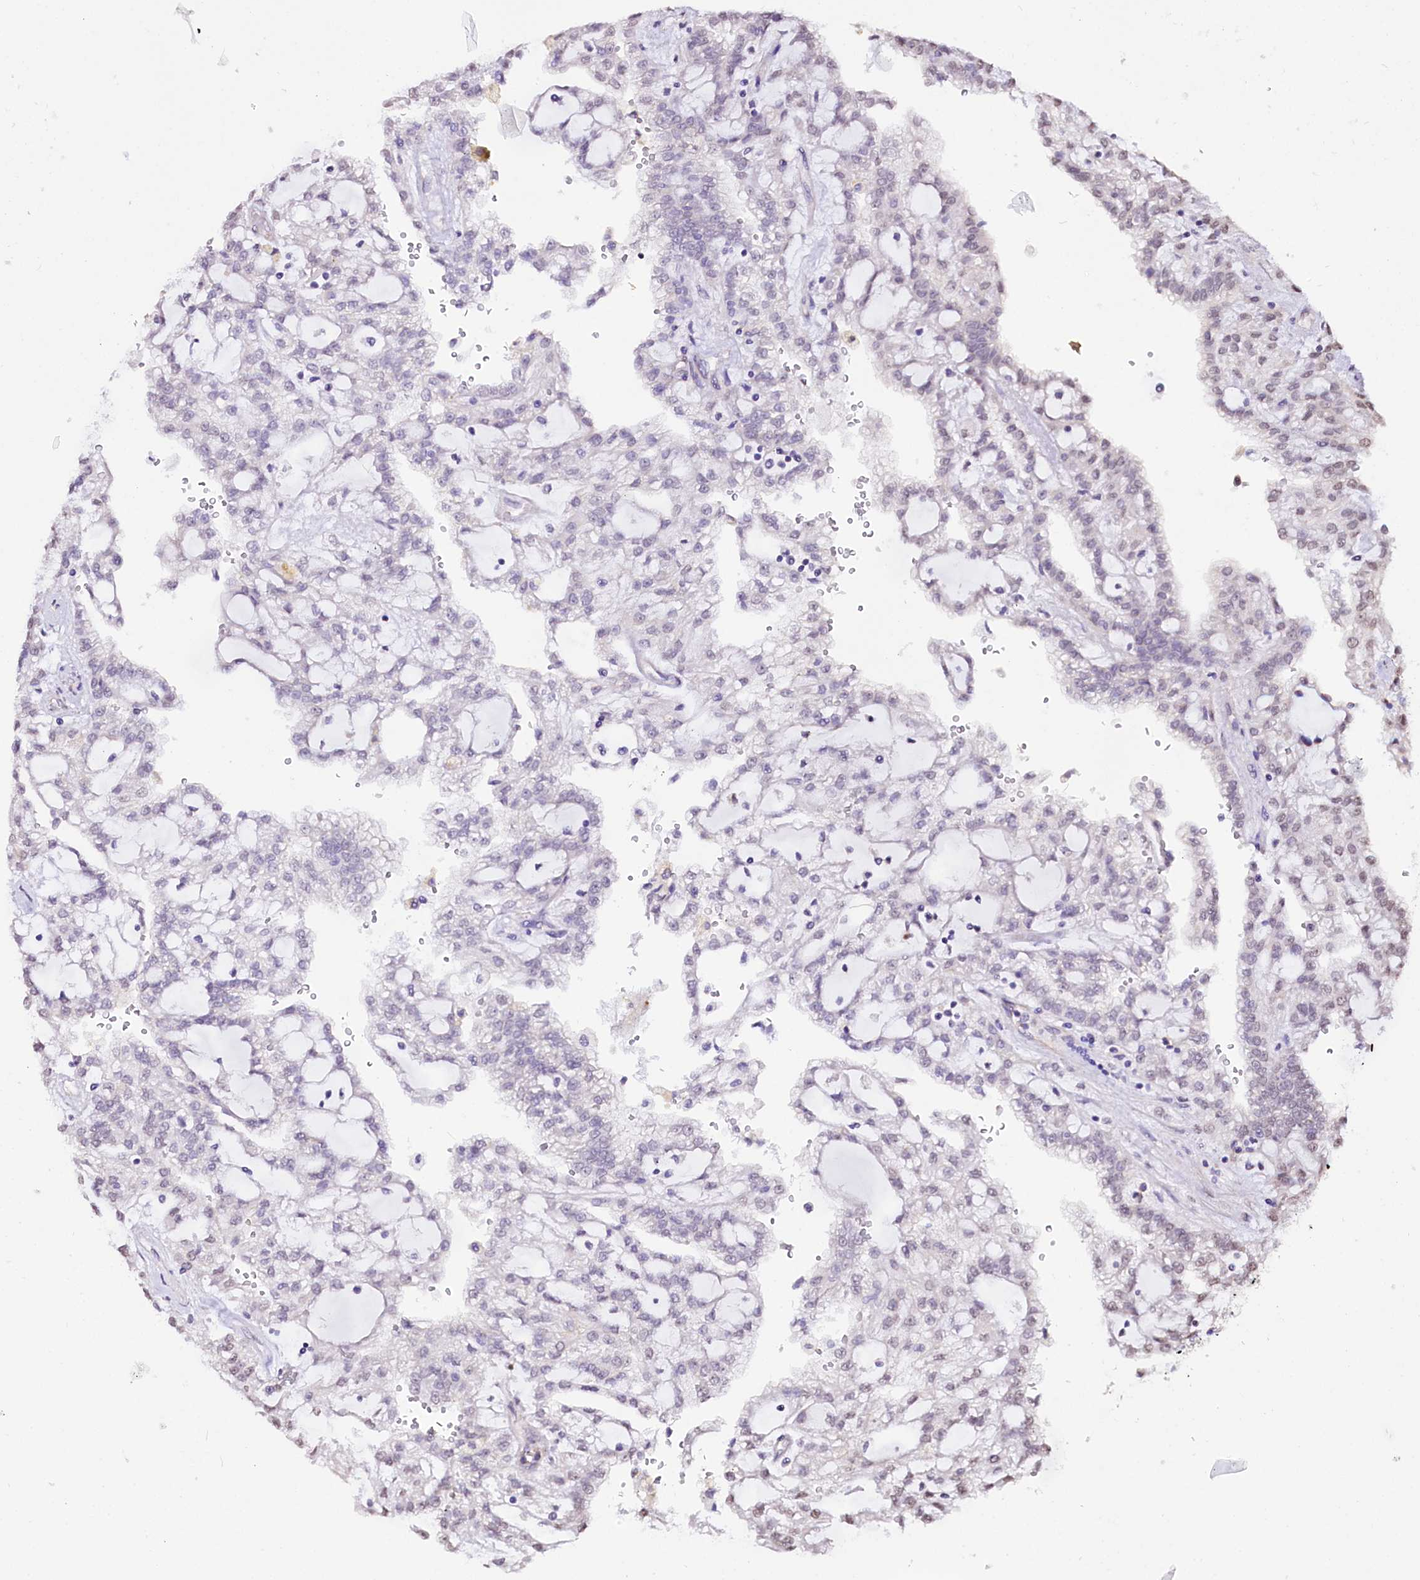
{"staining": {"intensity": "negative", "quantity": "none", "location": "none"}, "tissue": "renal cancer", "cell_type": "Tumor cells", "image_type": "cancer", "snomed": [{"axis": "morphology", "description": "Adenocarcinoma, NOS"}, {"axis": "topography", "description": "Kidney"}], "caption": "A micrograph of renal adenocarcinoma stained for a protein reveals no brown staining in tumor cells.", "gene": "ST7", "patient": {"sex": "male", "age": 63}}